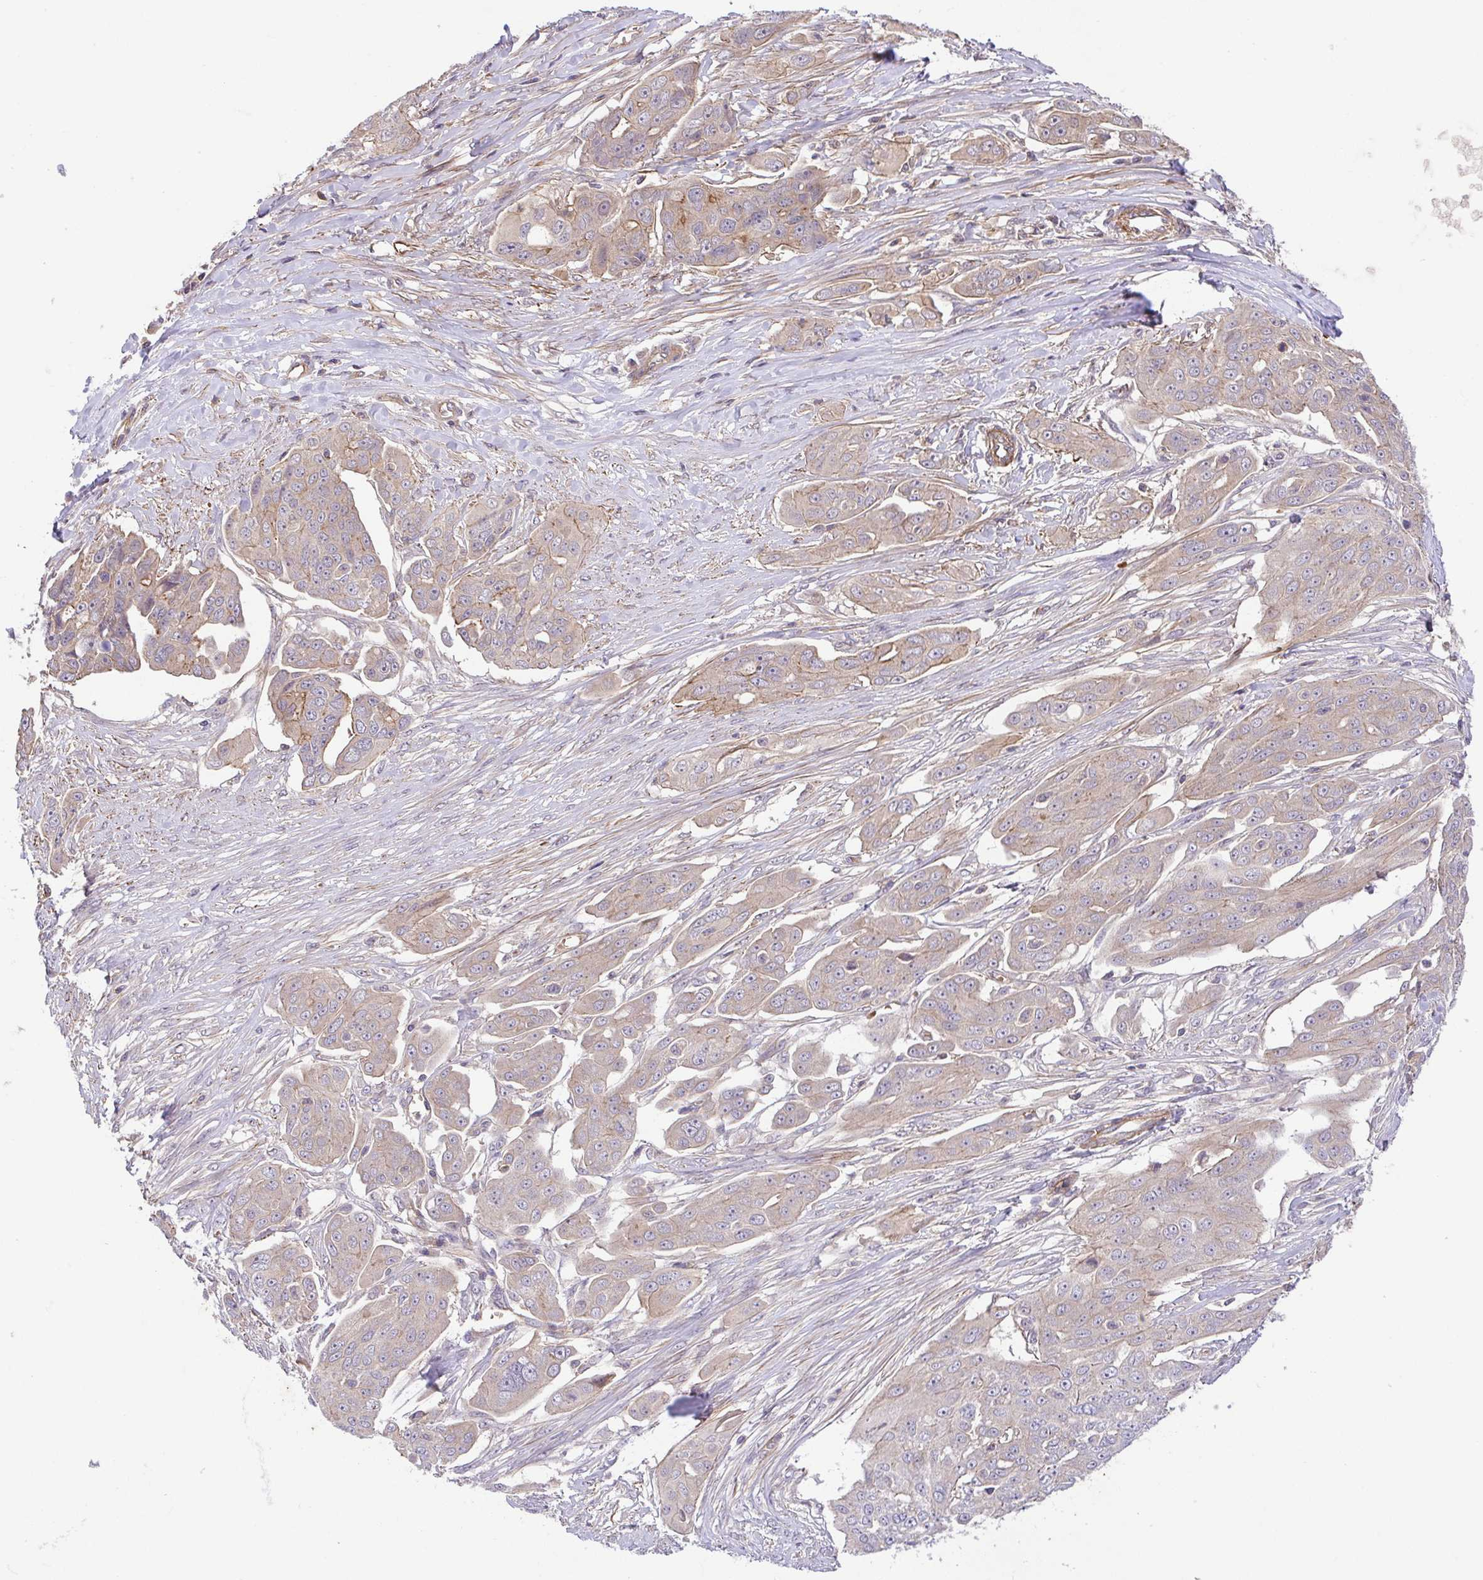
{"staining": {"intensity": "weak", "quantity": ">75%", "location": "cytoplasmic/membranous"}, "tissue": "ovarian cancer", "cell_type": "Tumor cells", "image_type": "cancer", "snomed": [{"axis": "morphology", "description": "Carcinoma, endometroid"}, {"axis": "topography", "description": "Ovary"}], "caption": "Human ovarian cancer stained with a brown dye shows weak cytoplasmic/membranous positive positivity in about >75% of tumor cells.", "gene": "IDE", "patient": {"sex": "female", "age": 70}}